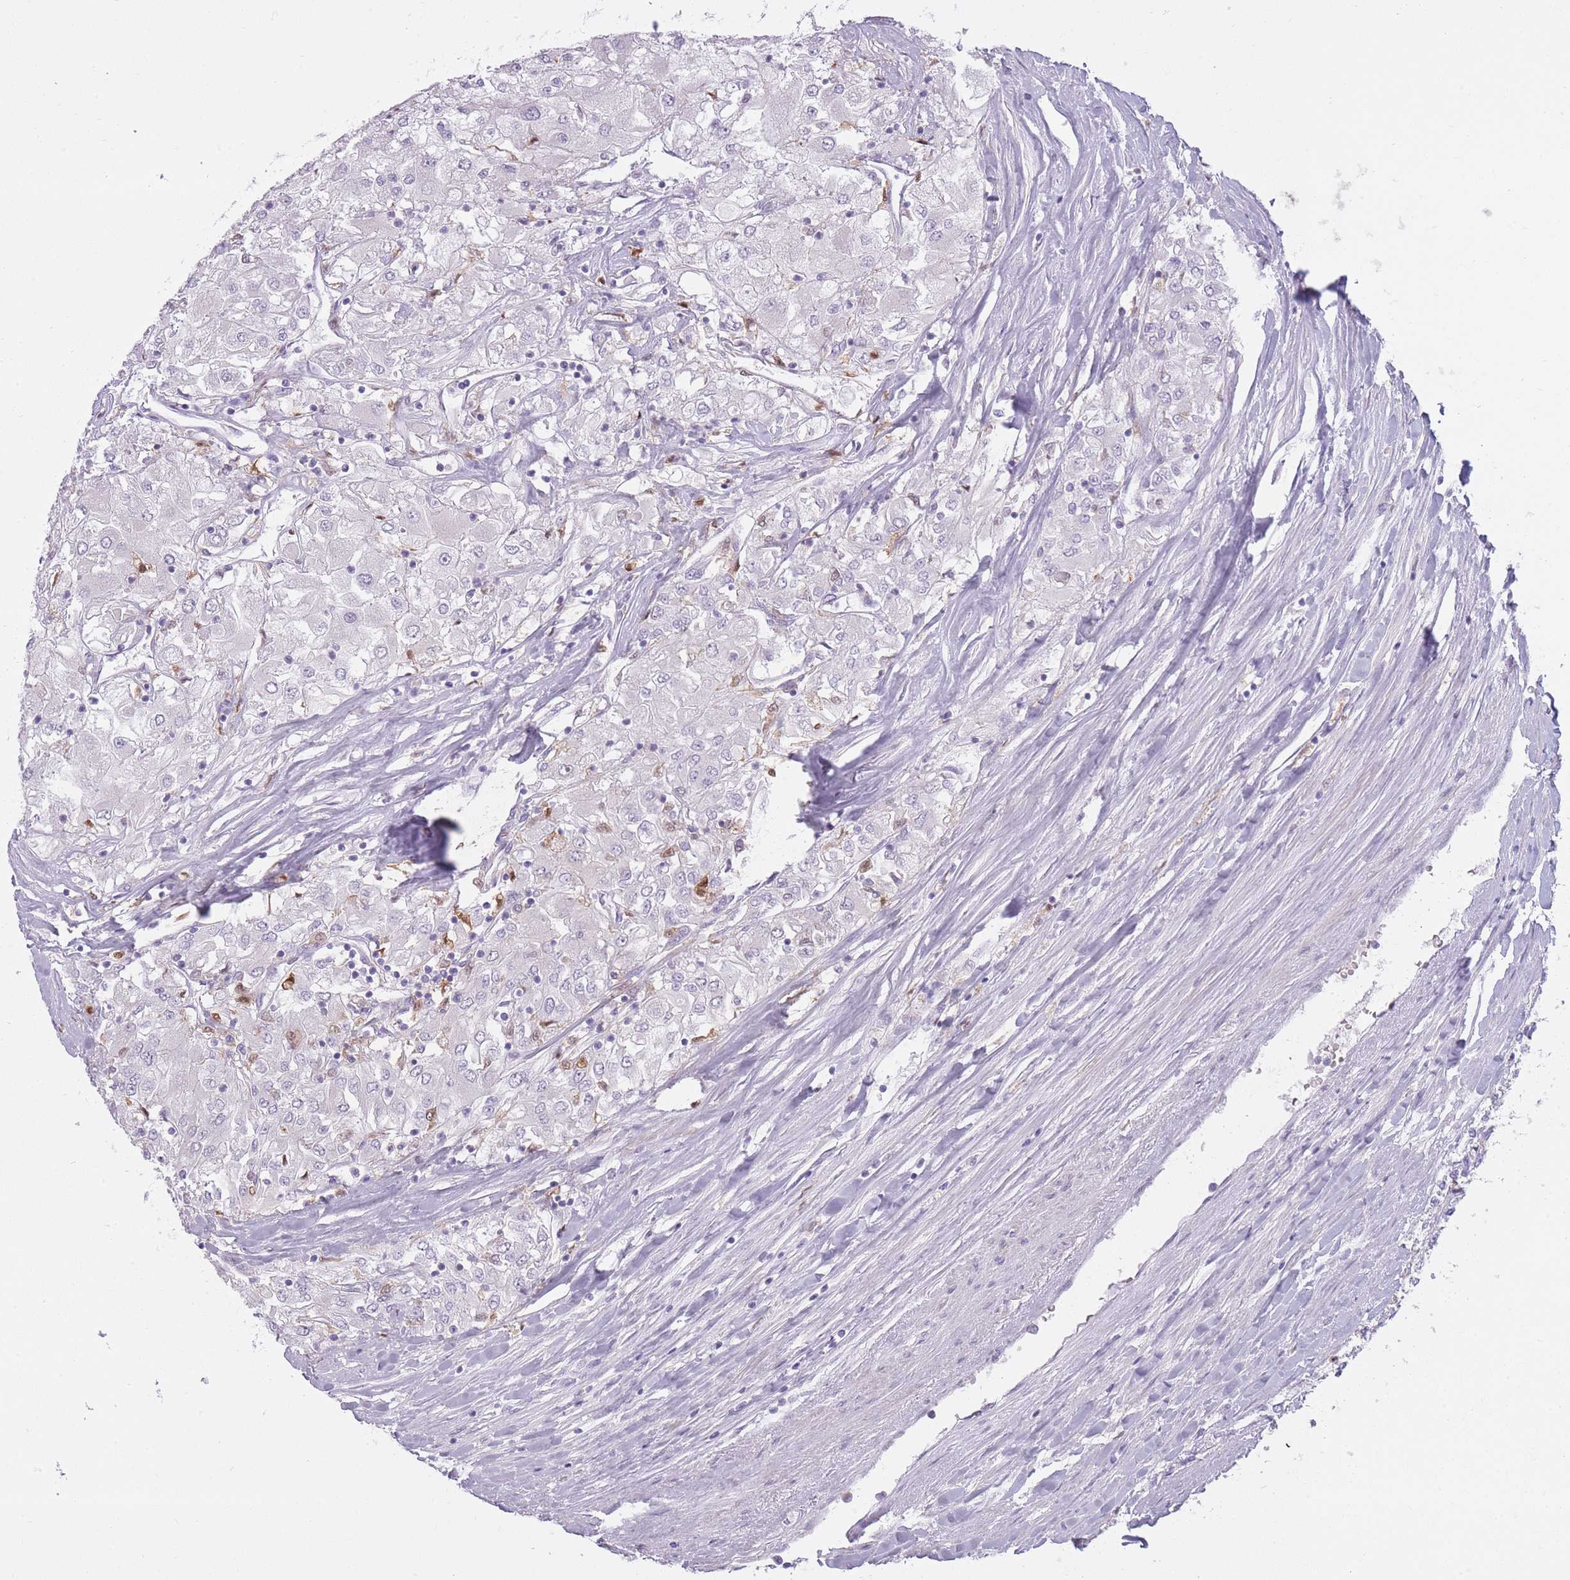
{"staining": {"intensity": "negative", "quantity": "none", "location": "none"}, "tissue": "renal cancer", "cell_type": "Tumor cells", "image_type": "cancer", "snomed": [{"axis": "morphology", "description": "Adenocarcinoma, NOS"}, {"axis": "topography", "description": "Kidney"}], "caption": "This is a photomicrograph of immunohistochemistry (IHC) staining of renal cancer, which shows no staining in tumor cells. (DAB (3,3'-diaminobenzidine) immunohistochemistry (IHC) with hematoxylin counter stain).", "gene": "LGALS9", "patient": {"sex": "male", "age": 80}}